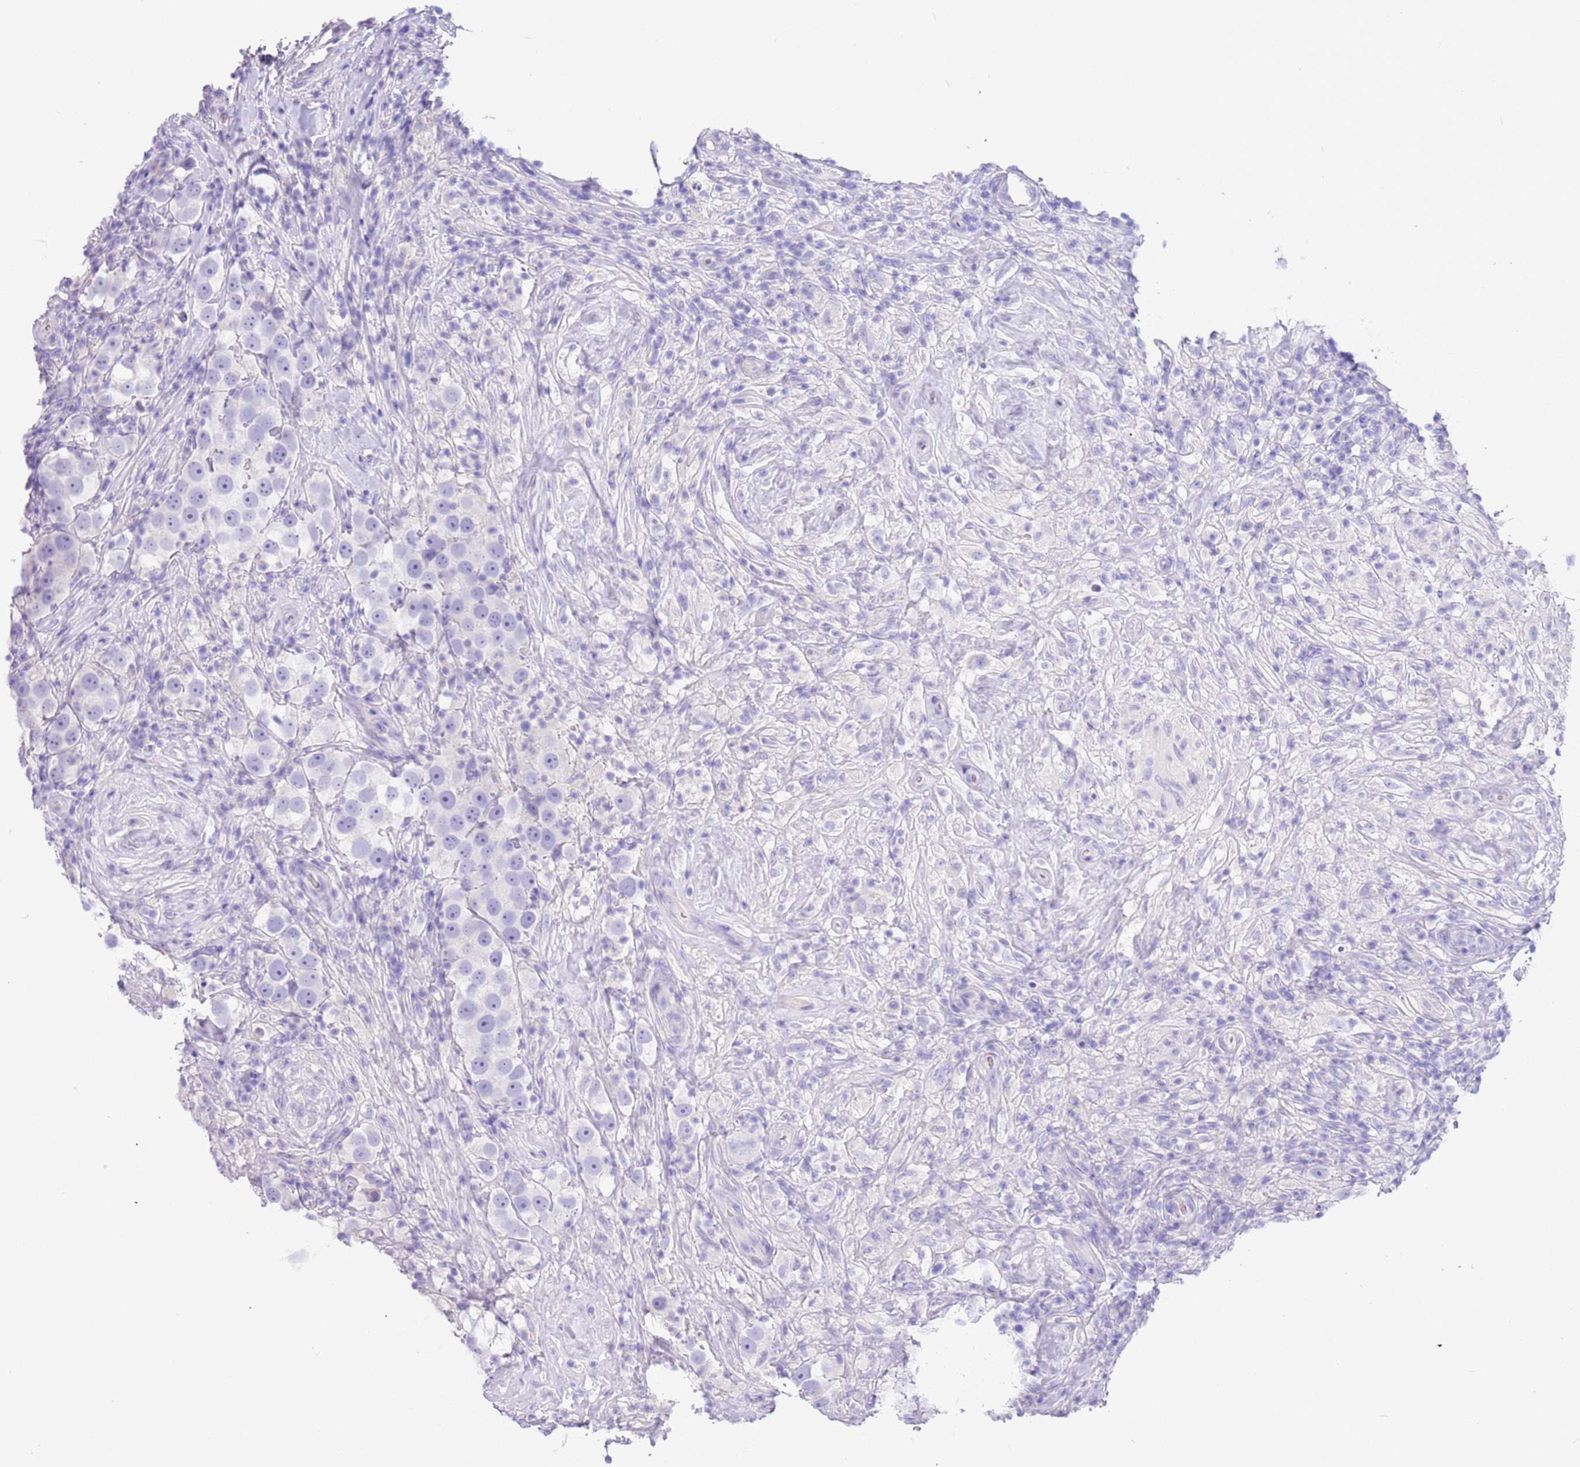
{"staining": {"intensity": "negative", "quantity": "none", "location": "none"}, "tissue": "testis cancer", "cell_type": "Tumor cells", "image_type": "cancer", "snomed": [{"axis": "morphology", "description": "Seminoma, NOS"}, {"axis": "topography", "description": "Testis"}], "caption": "Photomicrograph shows no protein expression in tumor cells of testis cancer (seminoma) tissue.", "gene": "CPB1", "patient": {"sex": "male", "age": 49}}